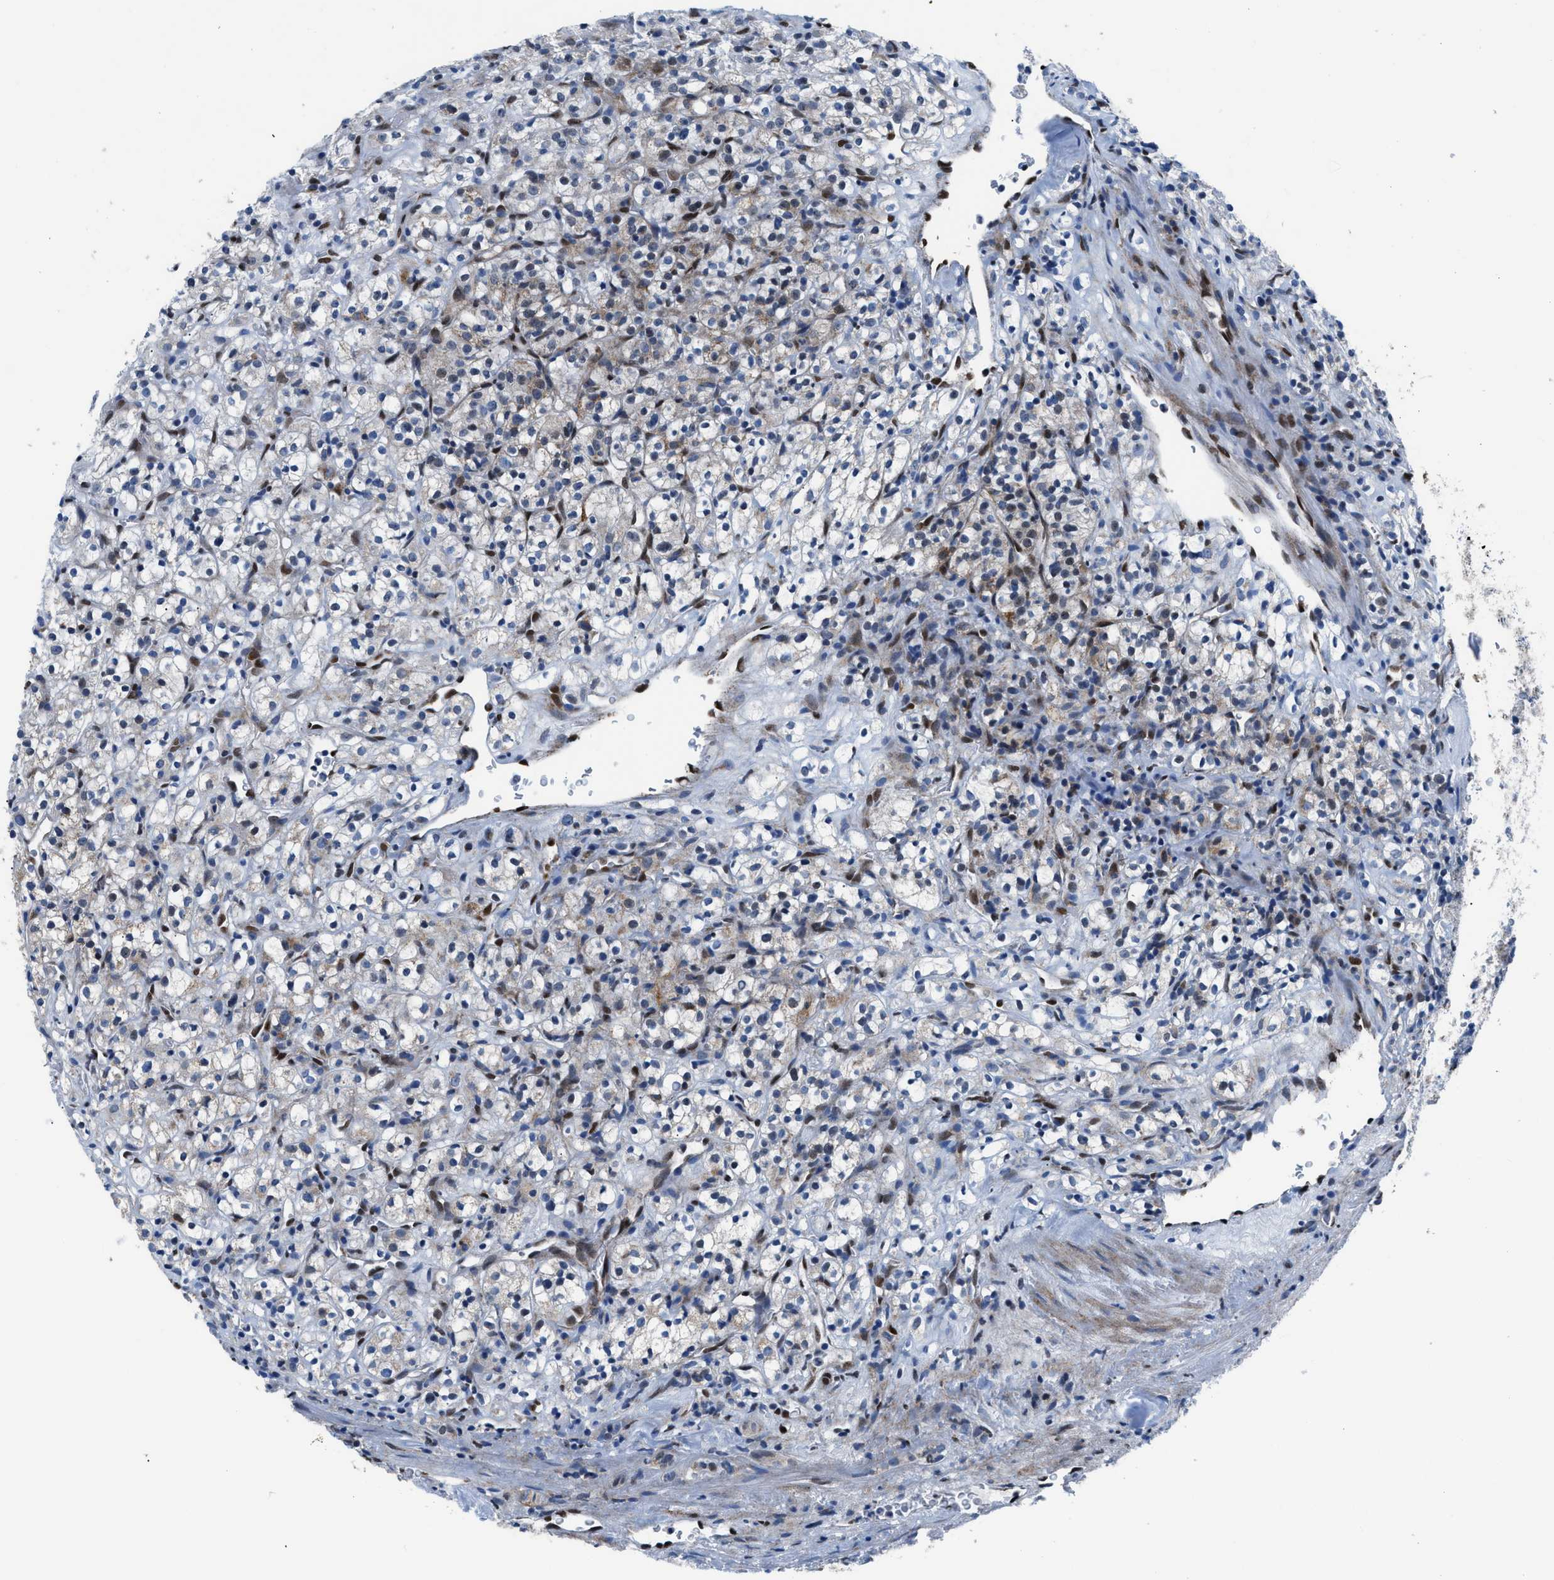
{"staining": {"intensity": "weak", "quantity": "25%-75%", "location": "cytoplasmic/membranous"}, "tissue": "renal cancer", "cell_type": "Tumor cells", "image_type": "cancer", "snomed": [{"axis": "morphology", "description": "Normal tissue, NOS"}, {"axis": "morphology", "description": "Adenocarcinoma, NOS"}, {"axis": "topography", "description": "Kidney"}], "caption": "Weak cytoplasmic/membranous expression is seen in about 25%-75% of tumor cells in renal adenocarcinoma.", "gene": "LMO2", "patient": {"sex": "female", "age": 72}}